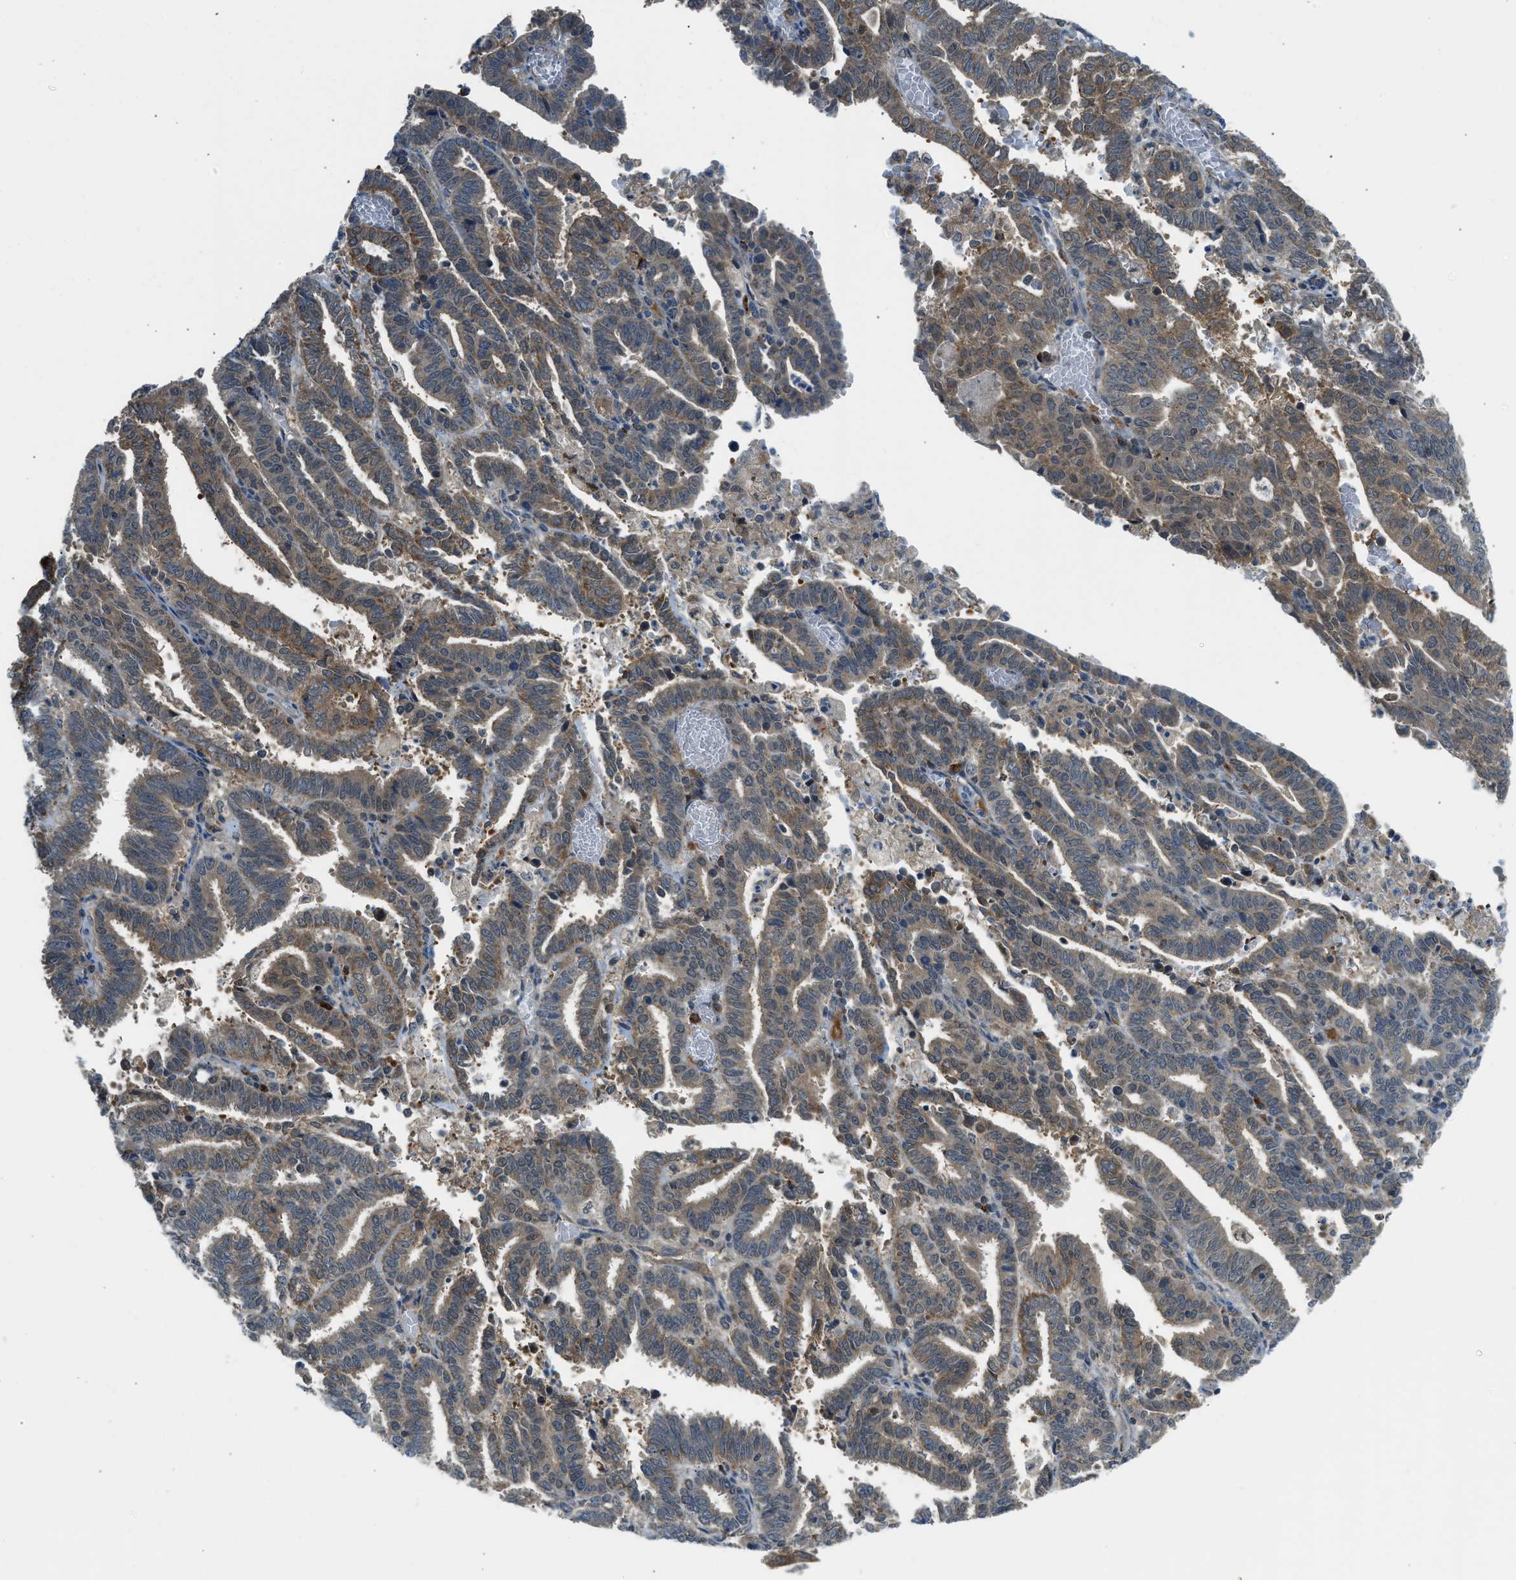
{"staining": {"intensity": "moderate", "quantity": ">75%", "location": "cytoplasmic/membranous"}, "tissue": "endometrial cancer", "cell_type": "Tumor cells", "image_type": "cancer", "snomed": [{"axis": "morphology", "description": "Adenocarcinoma, NOS"}, {"axis": "topography", "description": "Uterus"}], "caption": "An IHC photomicrograph of neoplastic tissue is shown. Protein staining in brown highlights moderate cytoplasmic/membranous positivity in endometrial cancer within tumor cells.", "gene": "SESN2", "patient": {"sex": "female", "age": 83}}